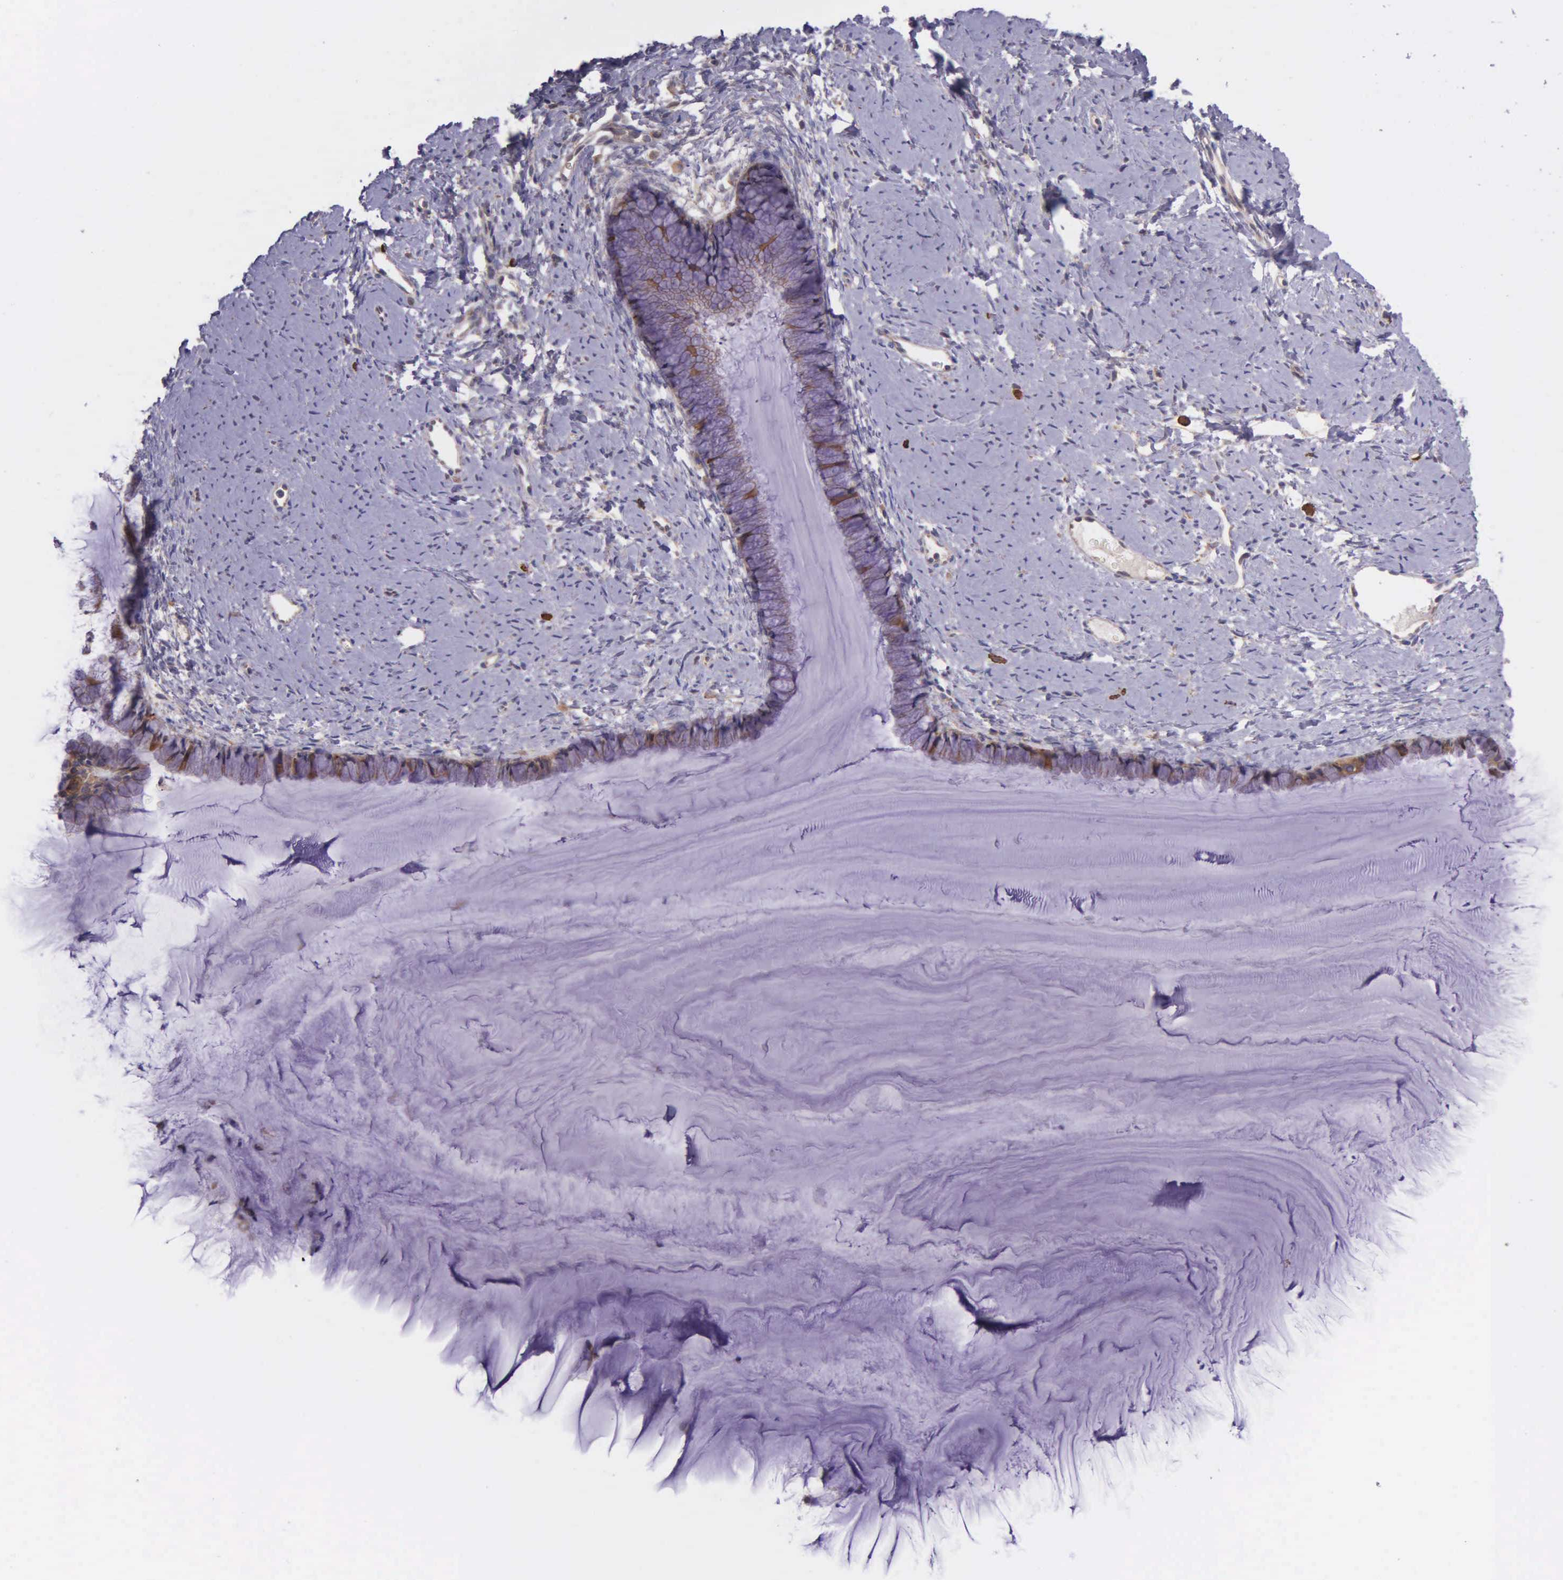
{"staining": {"intensity": "weak", "quantity": "25%-75%", "location": "cytoplasmic/membranous"}, "tissue": "cervix", "cell_type": "Glandular cells", "image_type": "normal", "snomed": [{"axis": "morphology", "description": "Normal tissue, NOS"}, {"axis": "topography", "description": "Cervix"}], "caption": "A brown stain labels weak cytoplasmic/membranous staining of a protein in glandular cells of benign cervix.", "gene": "NSDHL", "patient": {"sex": "female", "age": 82}}